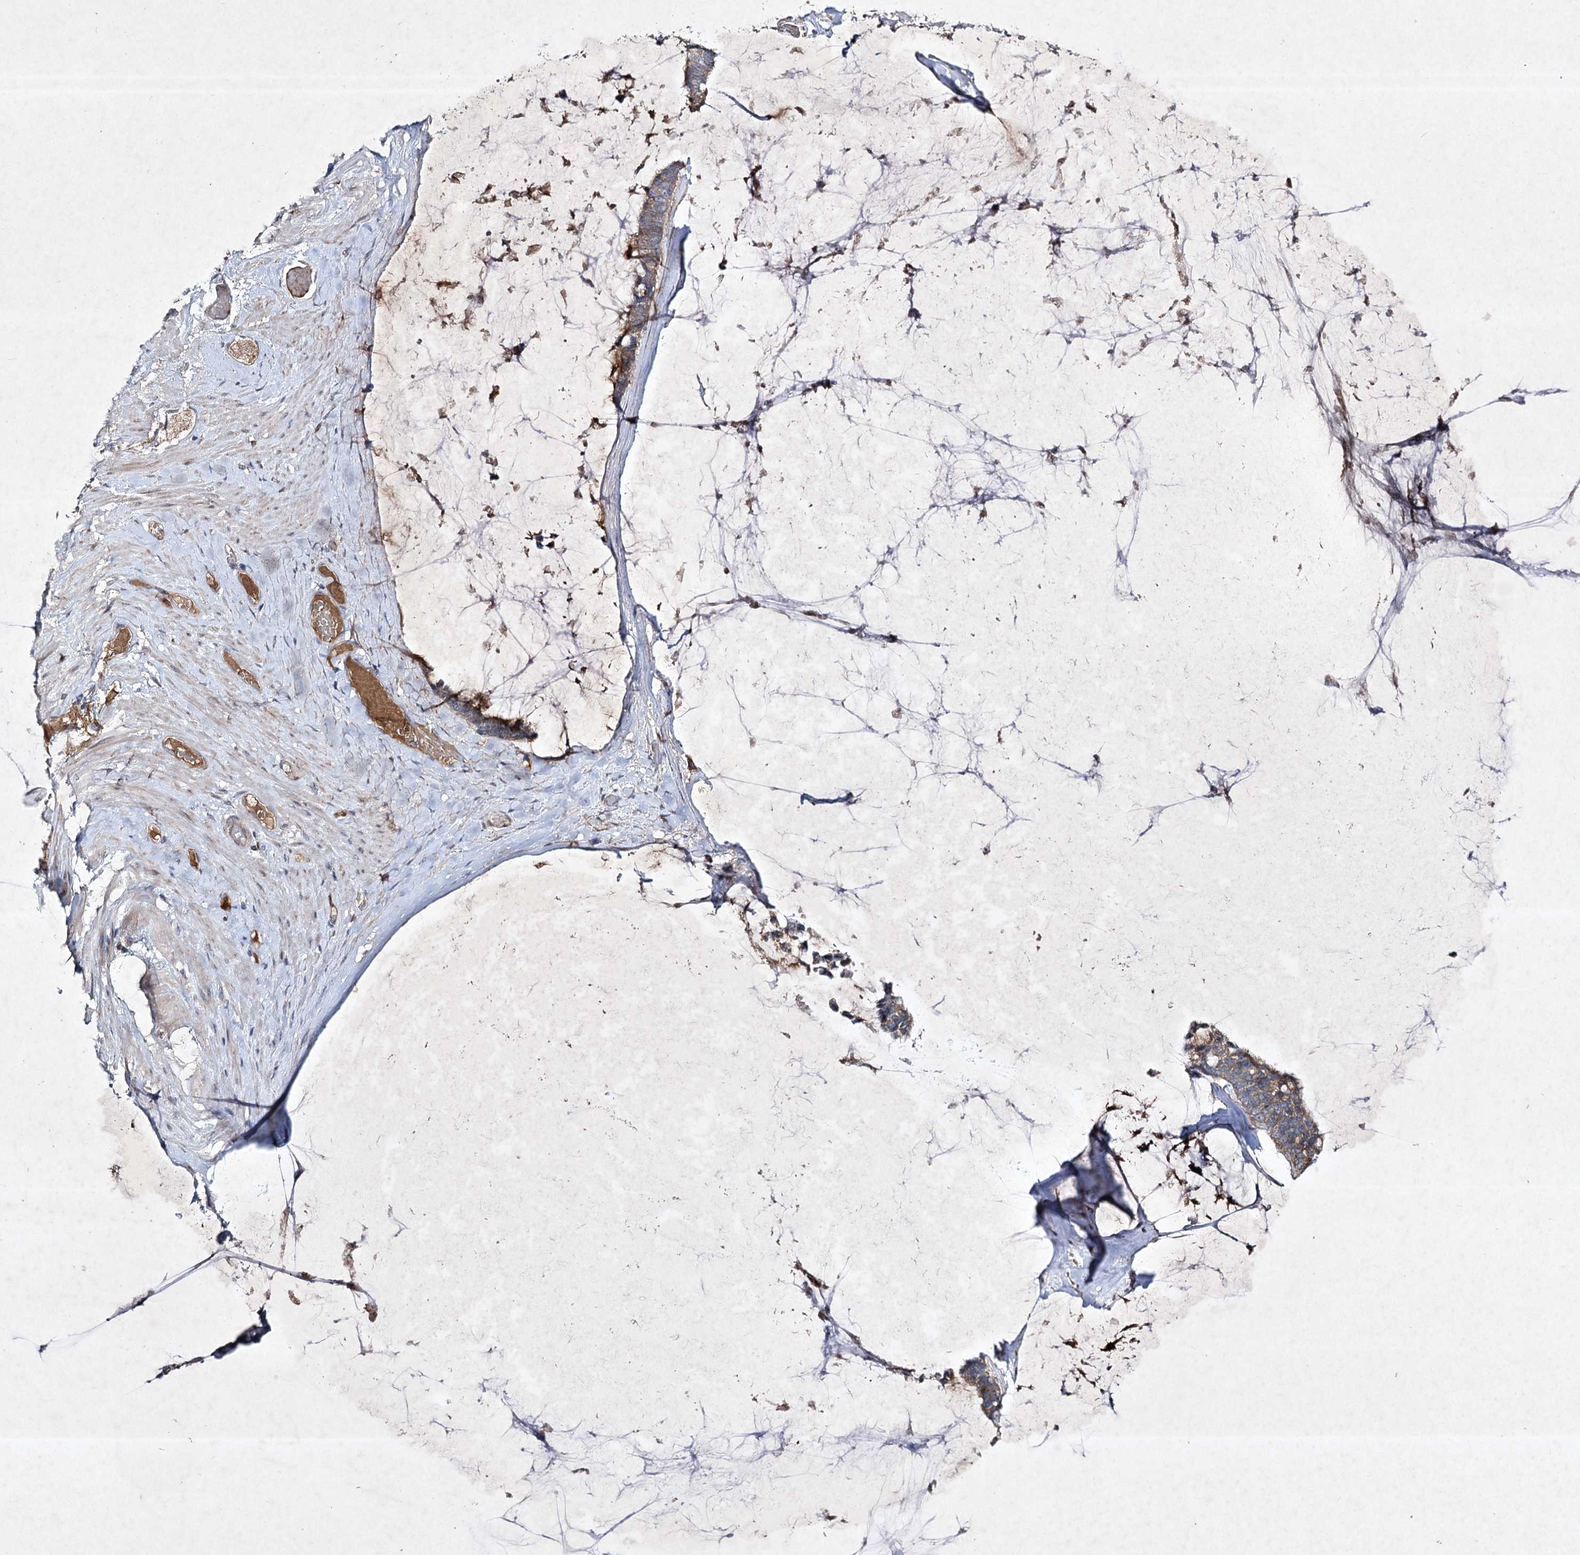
{"staining": {"intensity": "moderate", "quantity": ">75%", "location": "cytoplasmic/membranous"}, "tissue": "ovarian cancer", "cell_type": "Tumor cells", "image_type": "cancer", "snomed": [{"axis": "morphology", "description": "Cystadenocarcinoma, mucinous, NOS"}, {"axis": "topography", "description": "Ovary"}], "caption": "The histopathology image exhibits immunohistochemical staining of mucinous cystadenocarcinoma (ovarian). There is moderate cytoplasmic/membranous positivity is appreciated in approximately >75% of tumor cells.", "gene": "ALG9", "patient": {"sex": "female", "age": 39}}